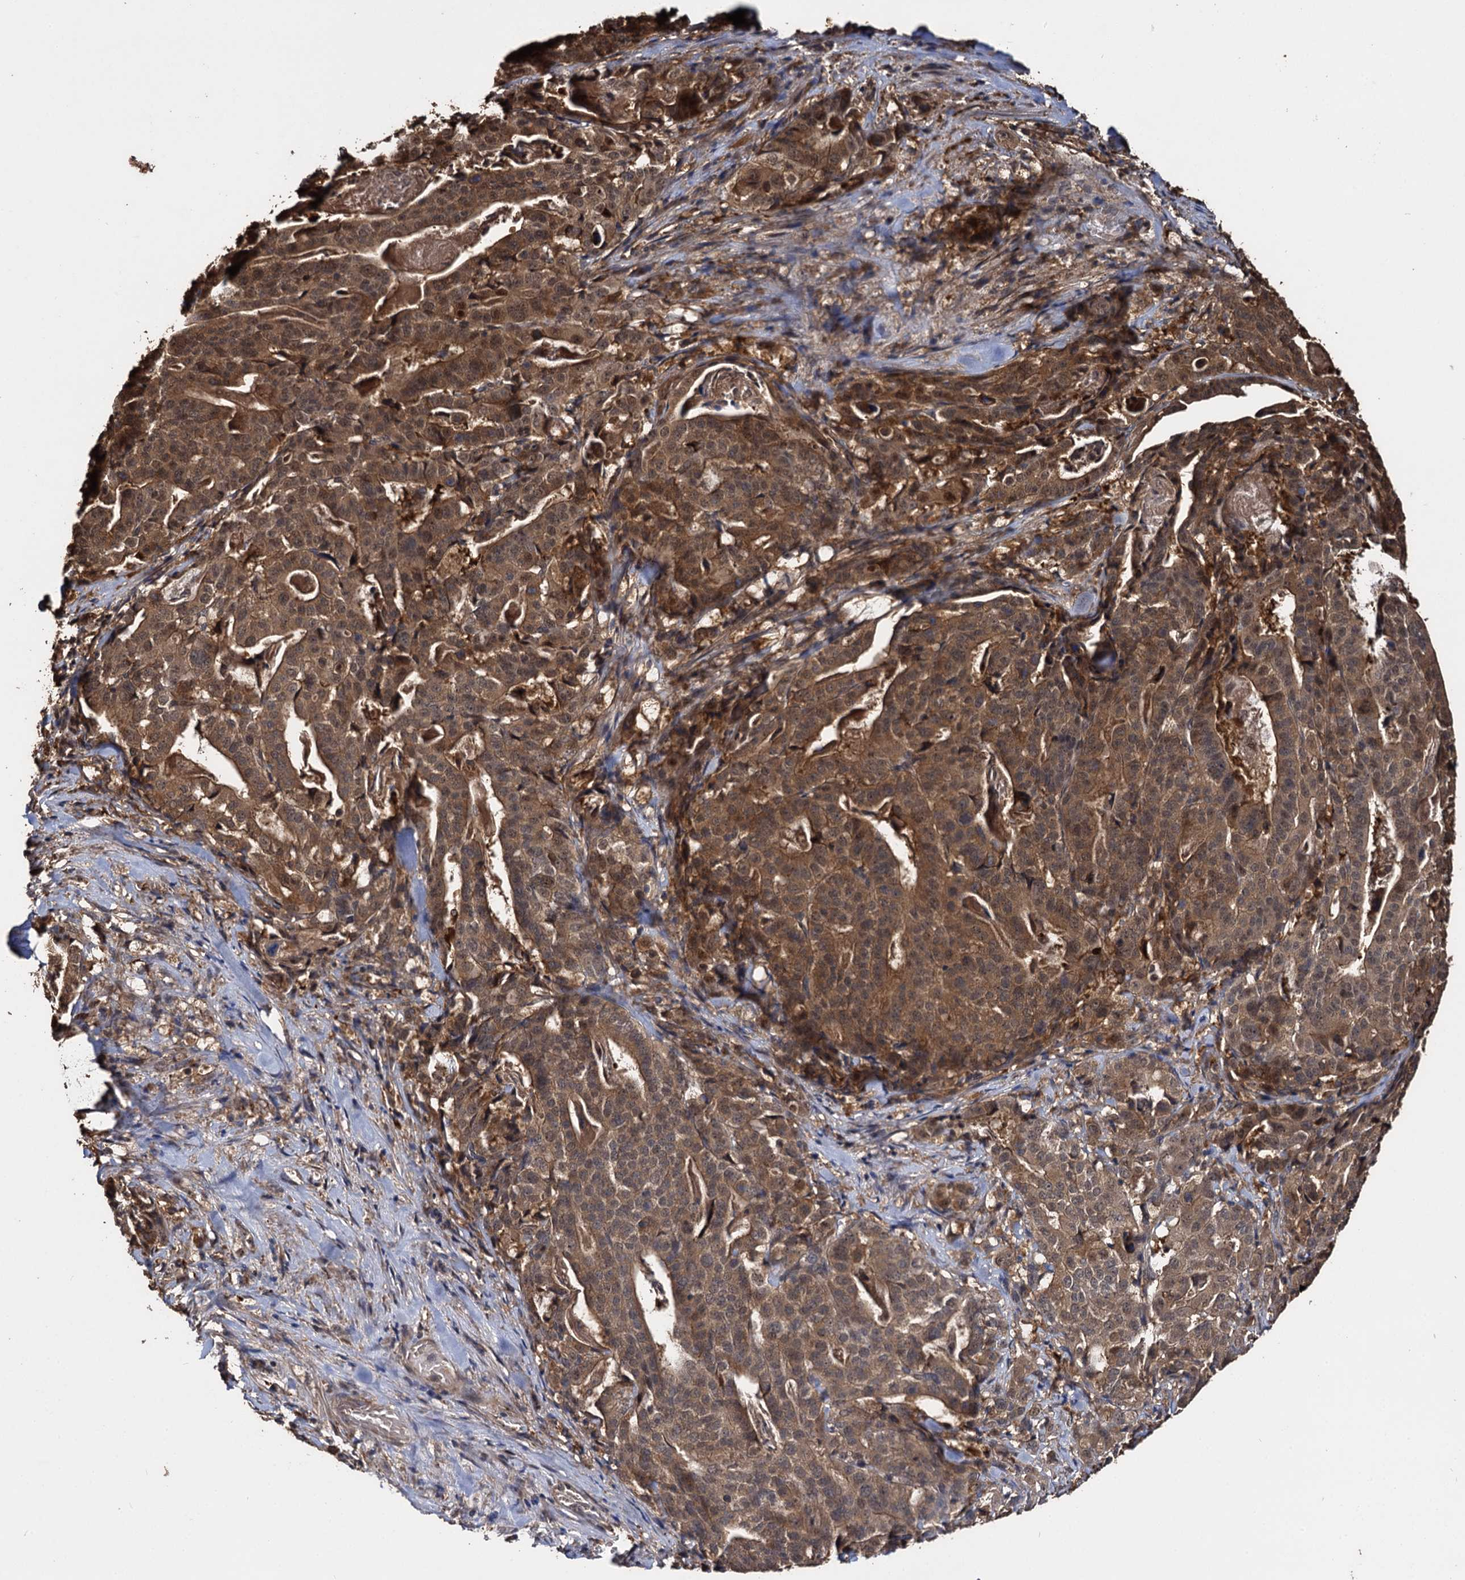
{"staining": {"intensity": "moderate", "quantity": ">75%", "location": "cytoplasmic/membranous,nuclear"}, "tissue": "stomach cancer", "cell_type": "Tumor cells", "image_type": "cancer", "snomed": [{"axis": "morphology", "description": "Adenocarcinoma, NOS"}, {"axis": "topography", "description": "Stomach"}], "caption": "High-power microscopy captured an IHC histopathology image of stomach adenocarcinoma, revealing moderate cytoplasmic/membranous and nuclear positivity in approximately >75% of tumor cells.", "gene": "SLC46A3", "patient": {"sex": "male", "age": 48}}